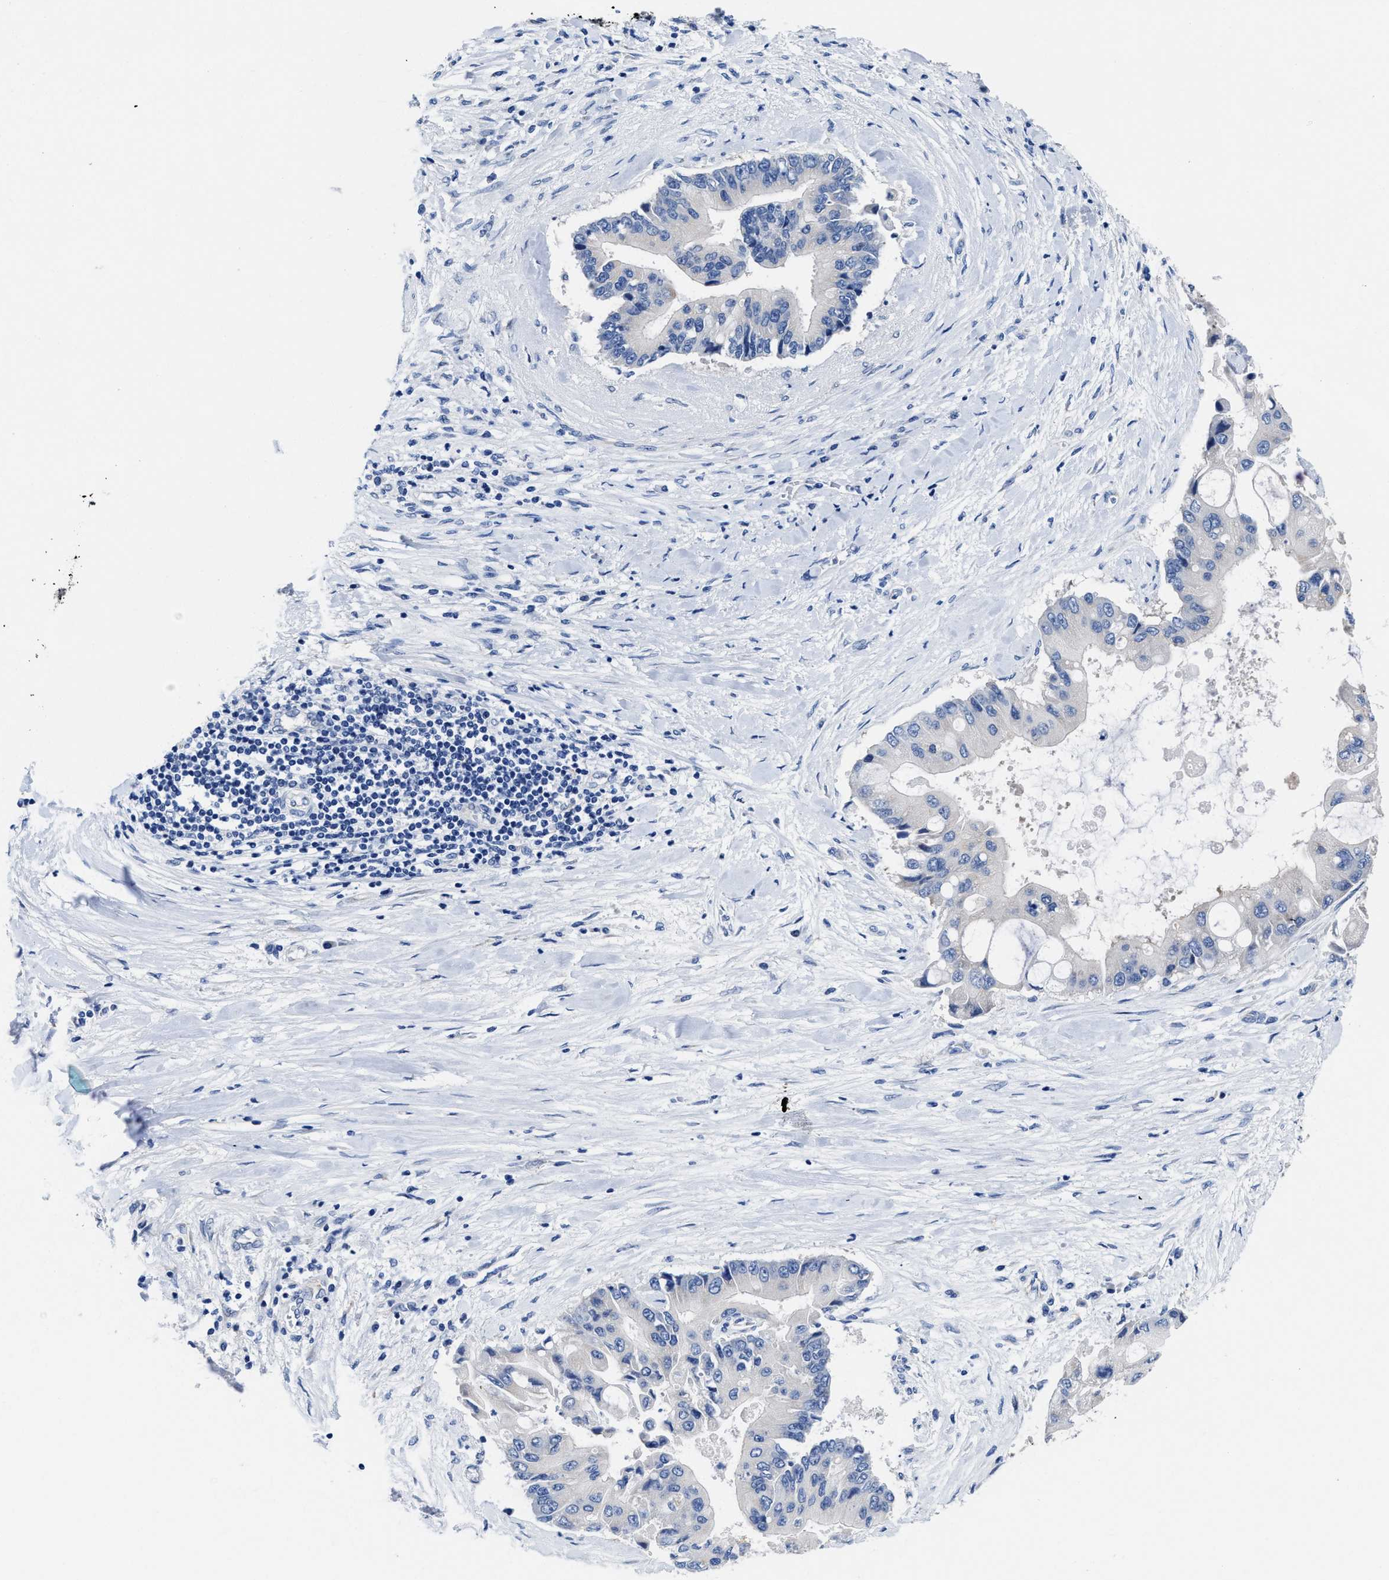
{"staining": {"intensity": "negative", "quantity": "none", "location": "none"}, "tissue": "liver cancer", "cell_type": "Tumor cells", "image_type": "cancer", "snomed": [{"axis": "morphology", "description": "Cholangiocarcinoma"}, {"axis": "topography", "description": "Liver"}], "caption": "An IHC histopathology image of liver cancer is shown. There is no staining in tumor cells of liver cancer.", "gene": "HOOK1", "patient": {"sex": "male", "age": 50}}